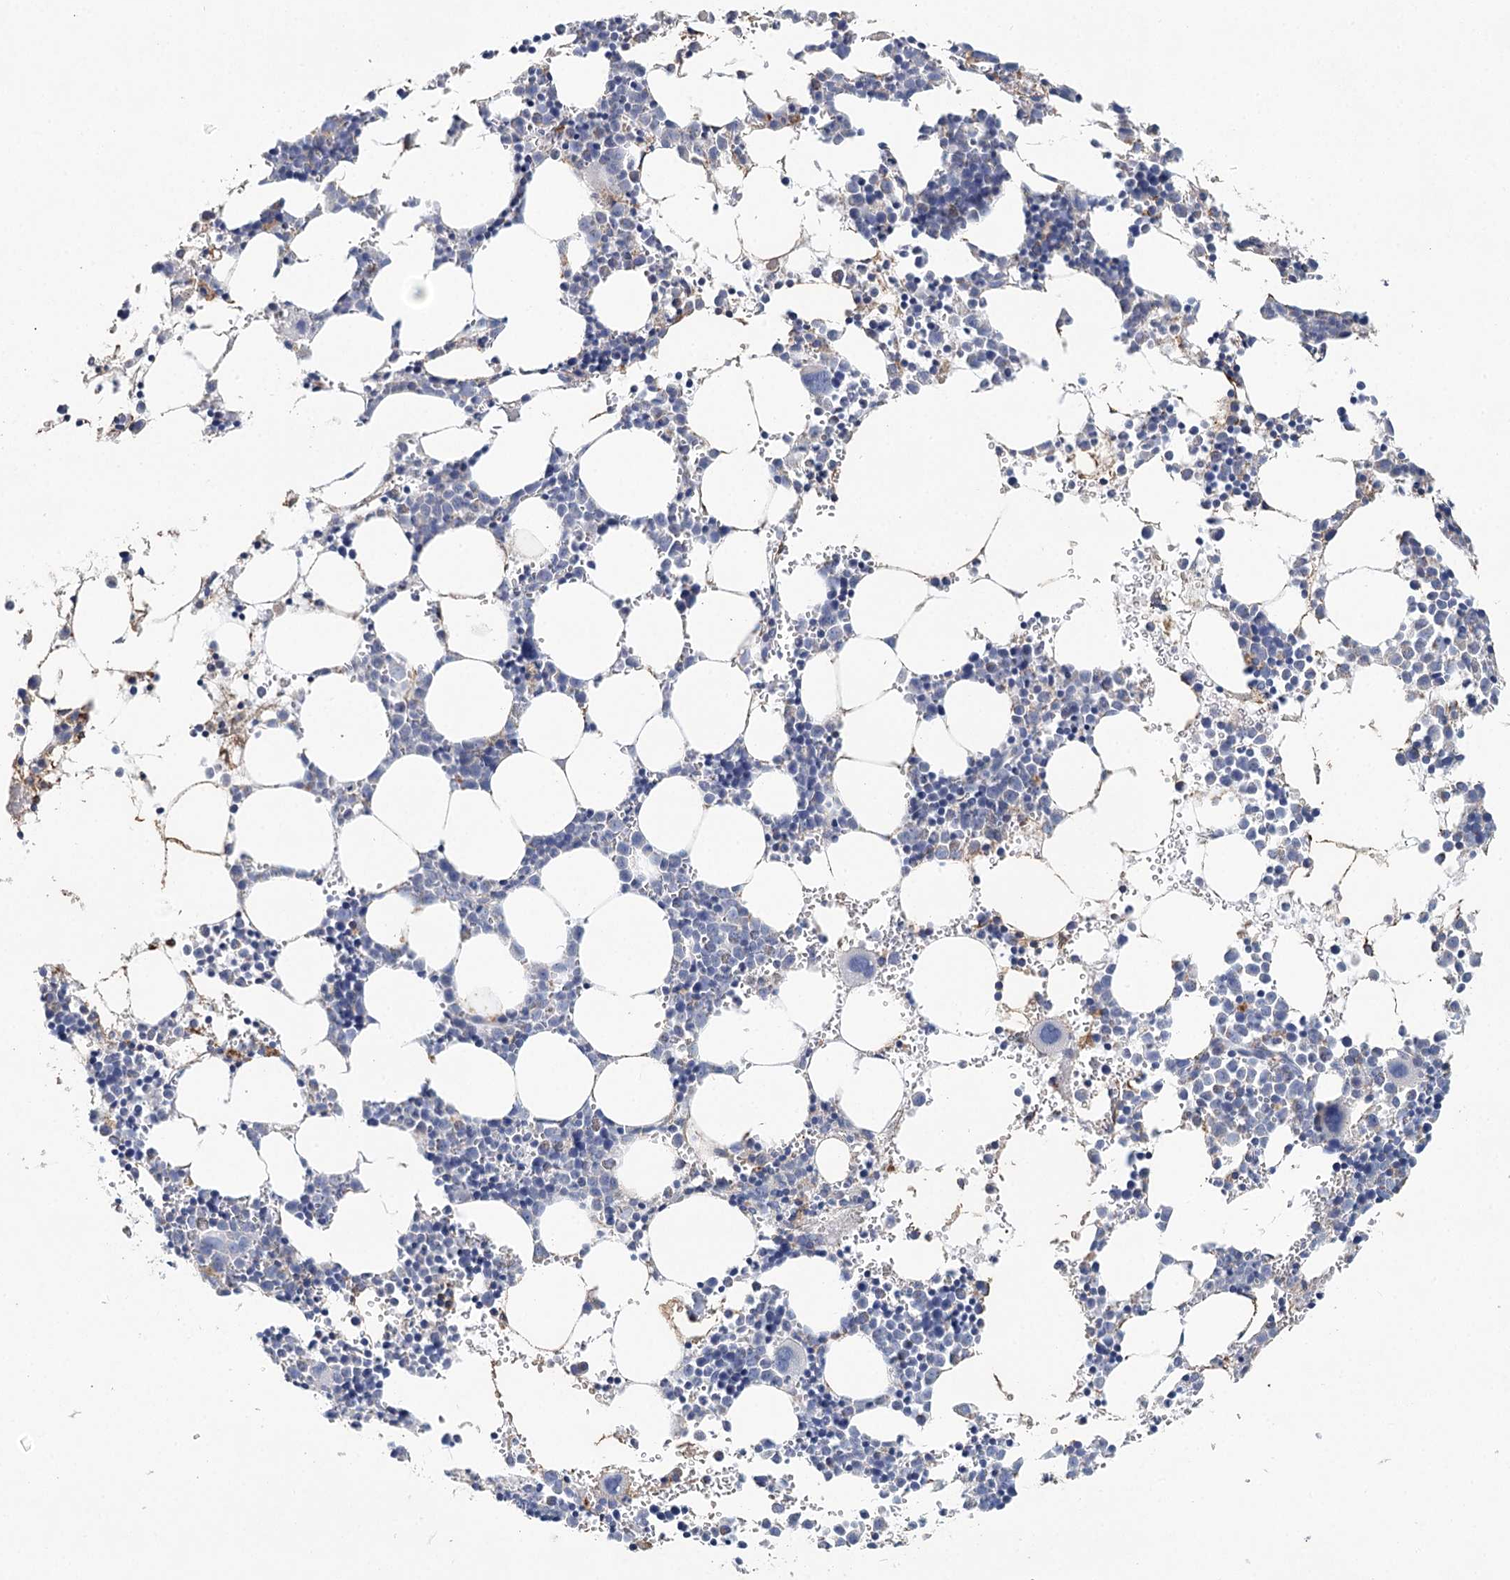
{"staining": {"intensity": "negative", "quantity": "none", "location": "none"}, "tissue": "bone marrow", "cell_type": "Hematopoietic cells", "image_type": "normal", "snomed": [{"axis": "morphology", "description": "Normal tissue, NOS"}, {"axis": "topography", "description": "Bone marrow"}], "caption": "Bone marrow stained for a protein using IHC exhibits no expression hematopoietic cells.", "gene": "ARHGAP44", "patient": {"sex": "female", "age": 89}}